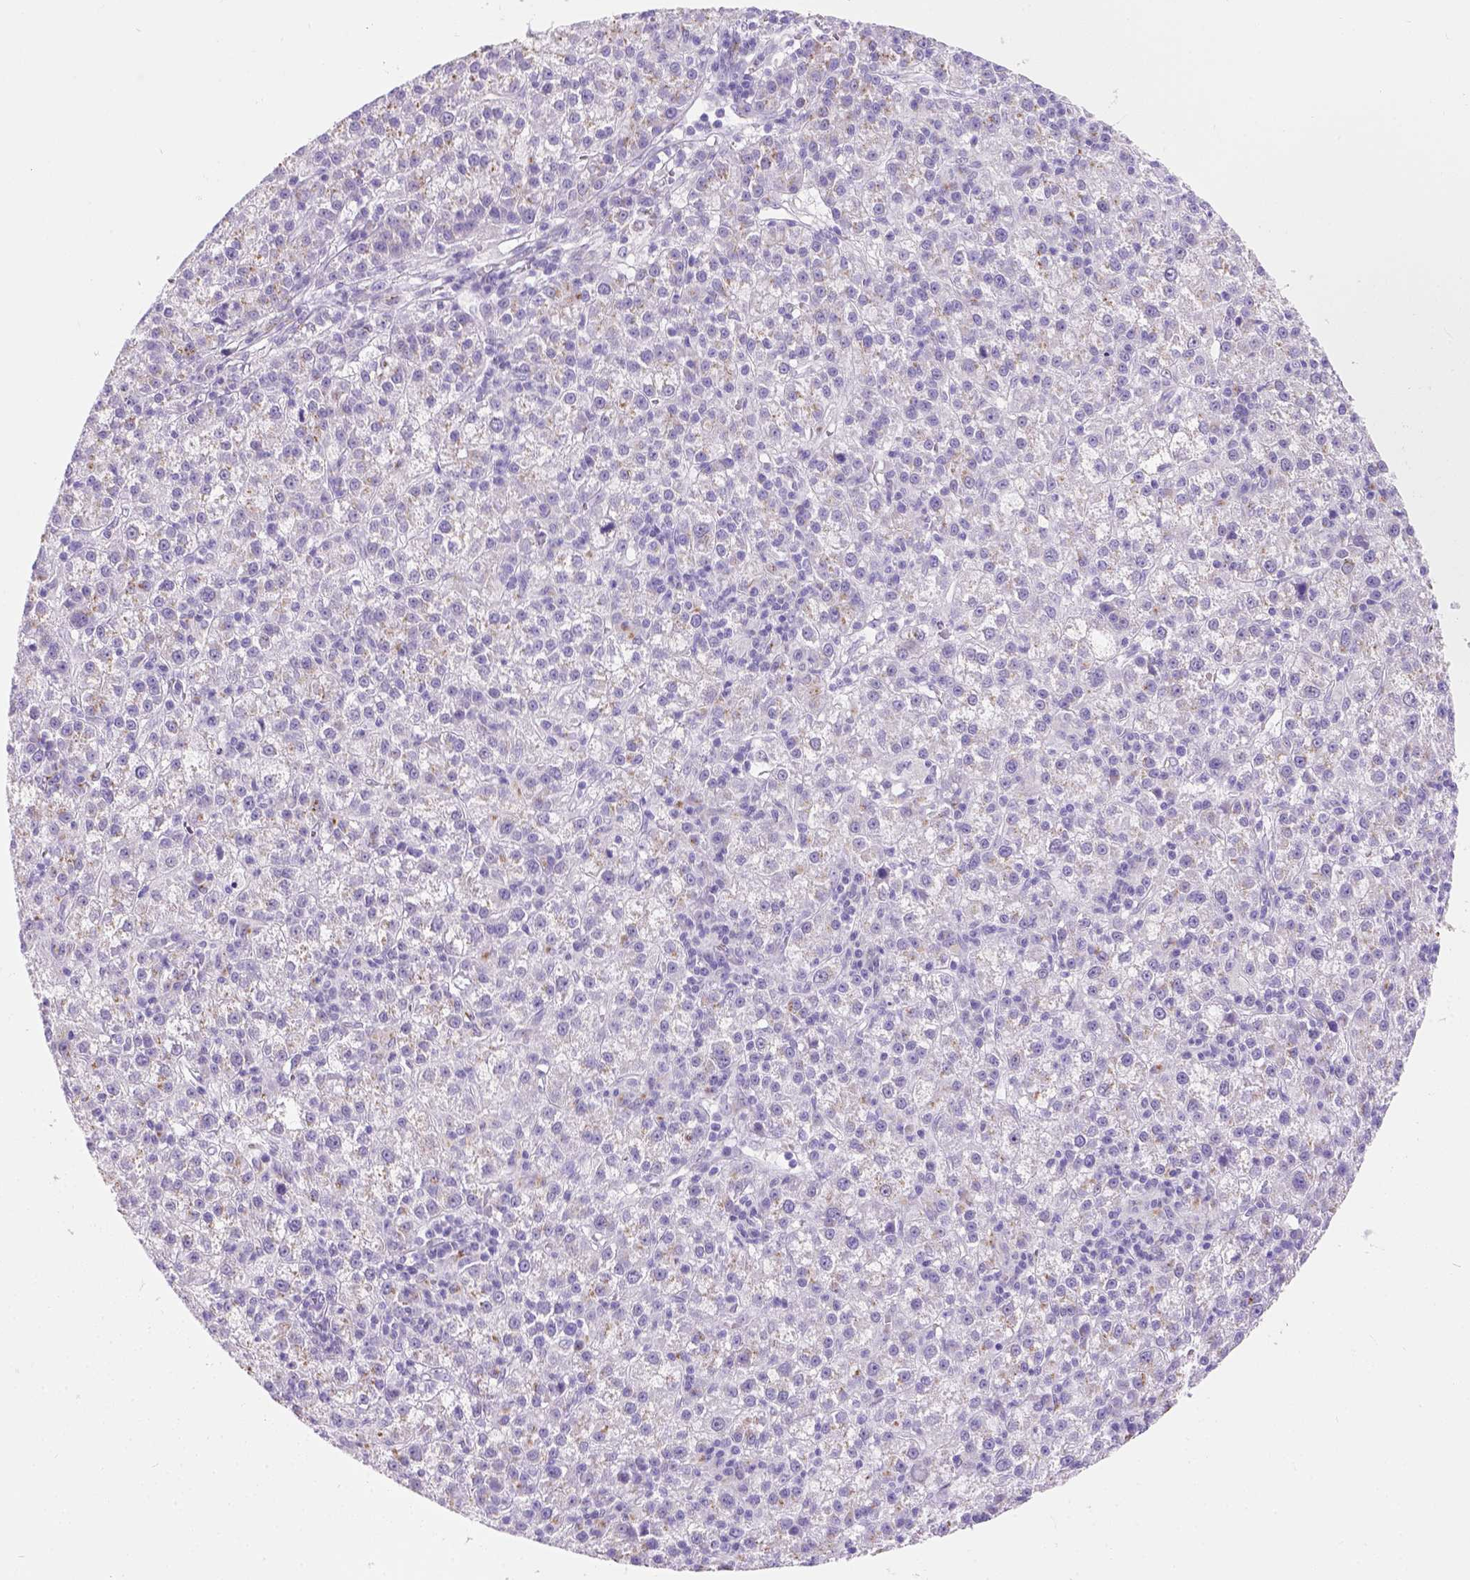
{"staining": {"intensity": "moderate", "quantity": "<25%", "location": "cytoplasmic/membranous"}, "tissue": "liver cancer", "cell_type": "Tumor cells", "image_type": "cancer", "snomed": [{"axis": "morphology", "description": "Carcinoma, Hepatocellular, NOS"}, {"axis": "topography", "description": "Liver"}], "caption": "Approximately <25% of tumor cells in human liver hepatocellular carcinoma exhibit moderate cytoplasmic/membranous protein positivity as visualized by brown immunohistochemical staining.", "gene": "PHF7", "patient": {"sex": "female", "age": 60}}